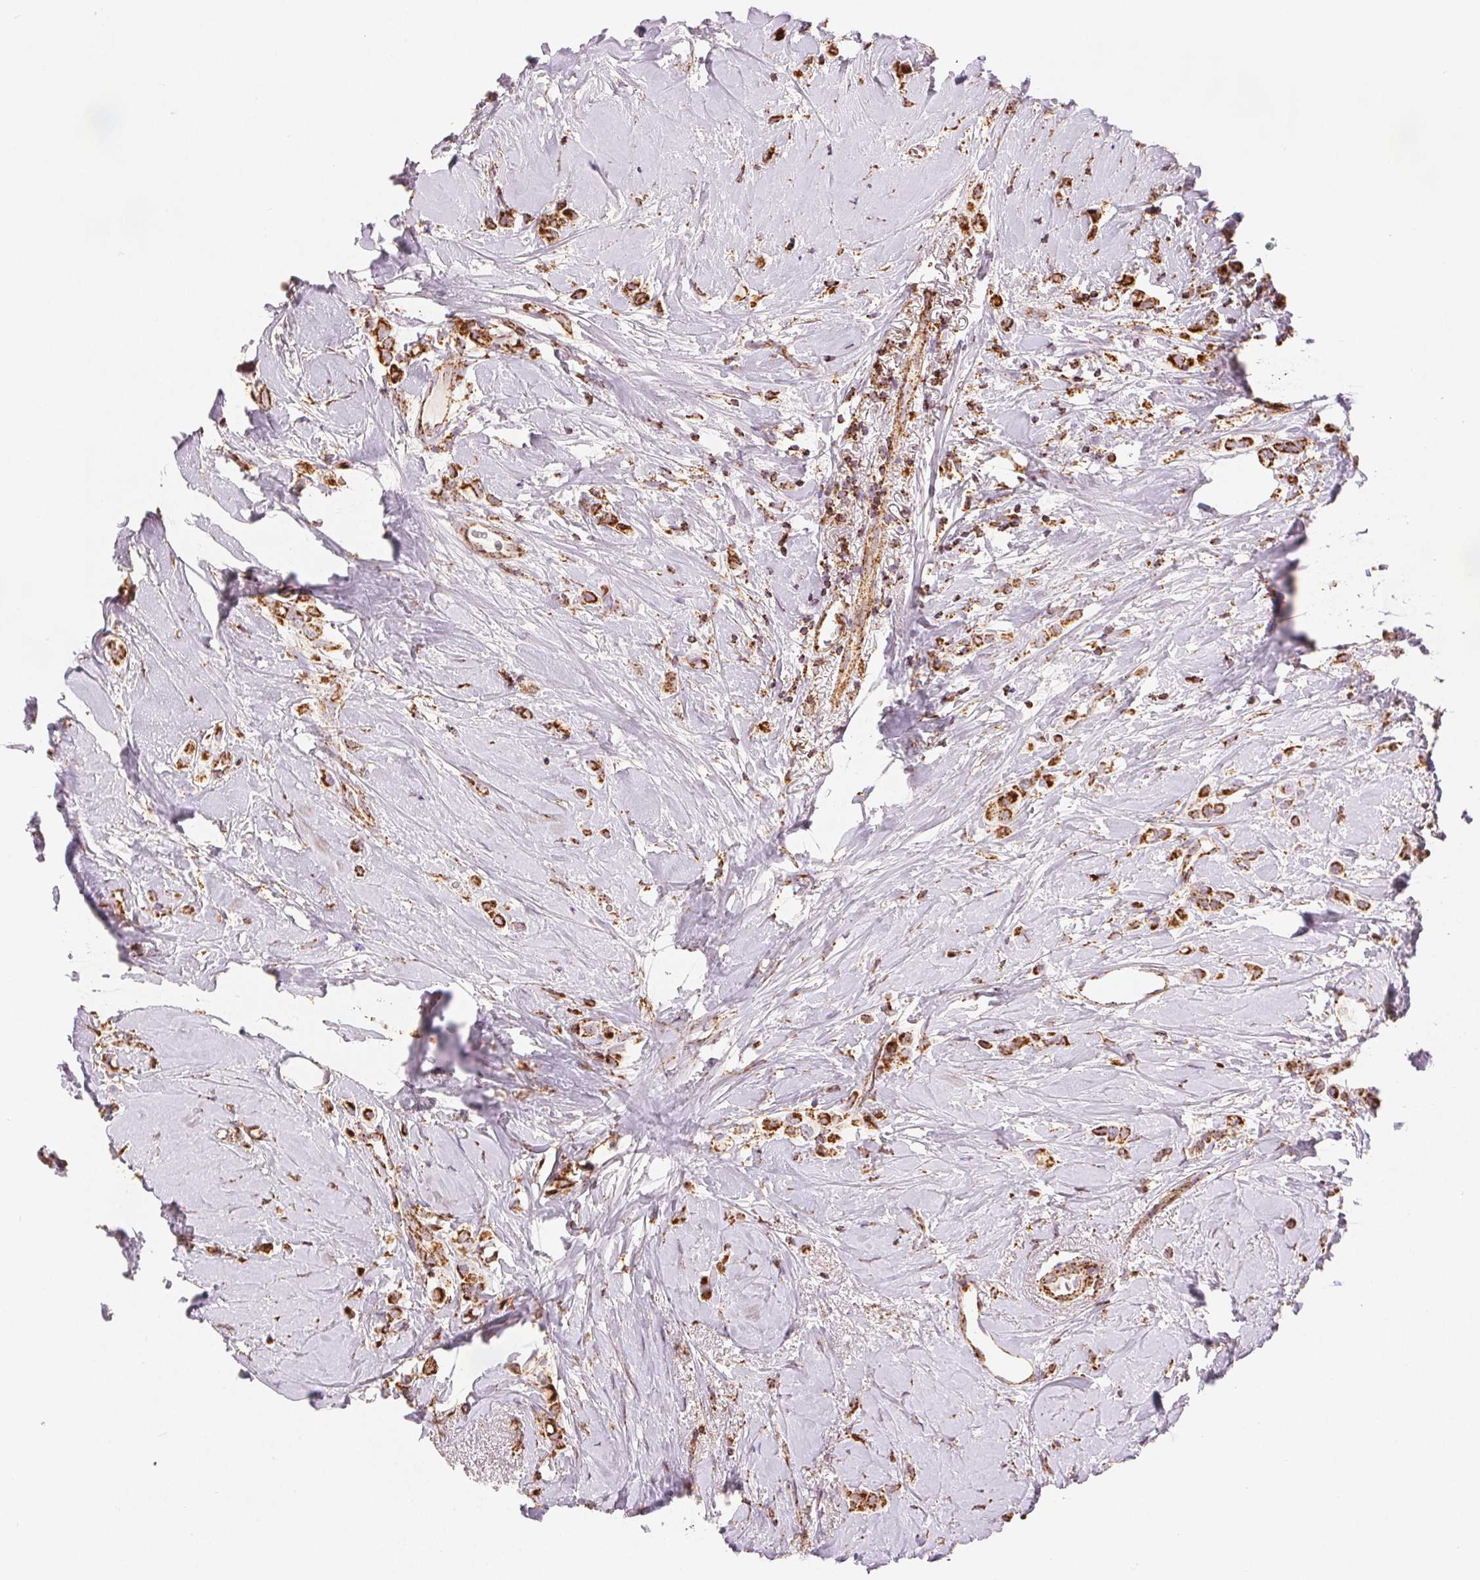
{"staining": {"intensity": "strong", "quantity": ">75%", "location": "cytoplasmic/membranous"}, "tissue": "breast cancer", "cell_type": "Tumor cells", "image_type": "cancer", "snomed": [{"axis": "morphology", "description": "Lobular carcinoma"}, {"axis": "topography", "description": "Breast"}], "caption": "There is high levels of strong cytoplasmic/membranous positivity in tumor cells of breast lobular carcinoma, as demonstrated by immunohistochemical staining (brown color).", "gene": "SDHB", "patient": {"sex": "female", "age": 66}}